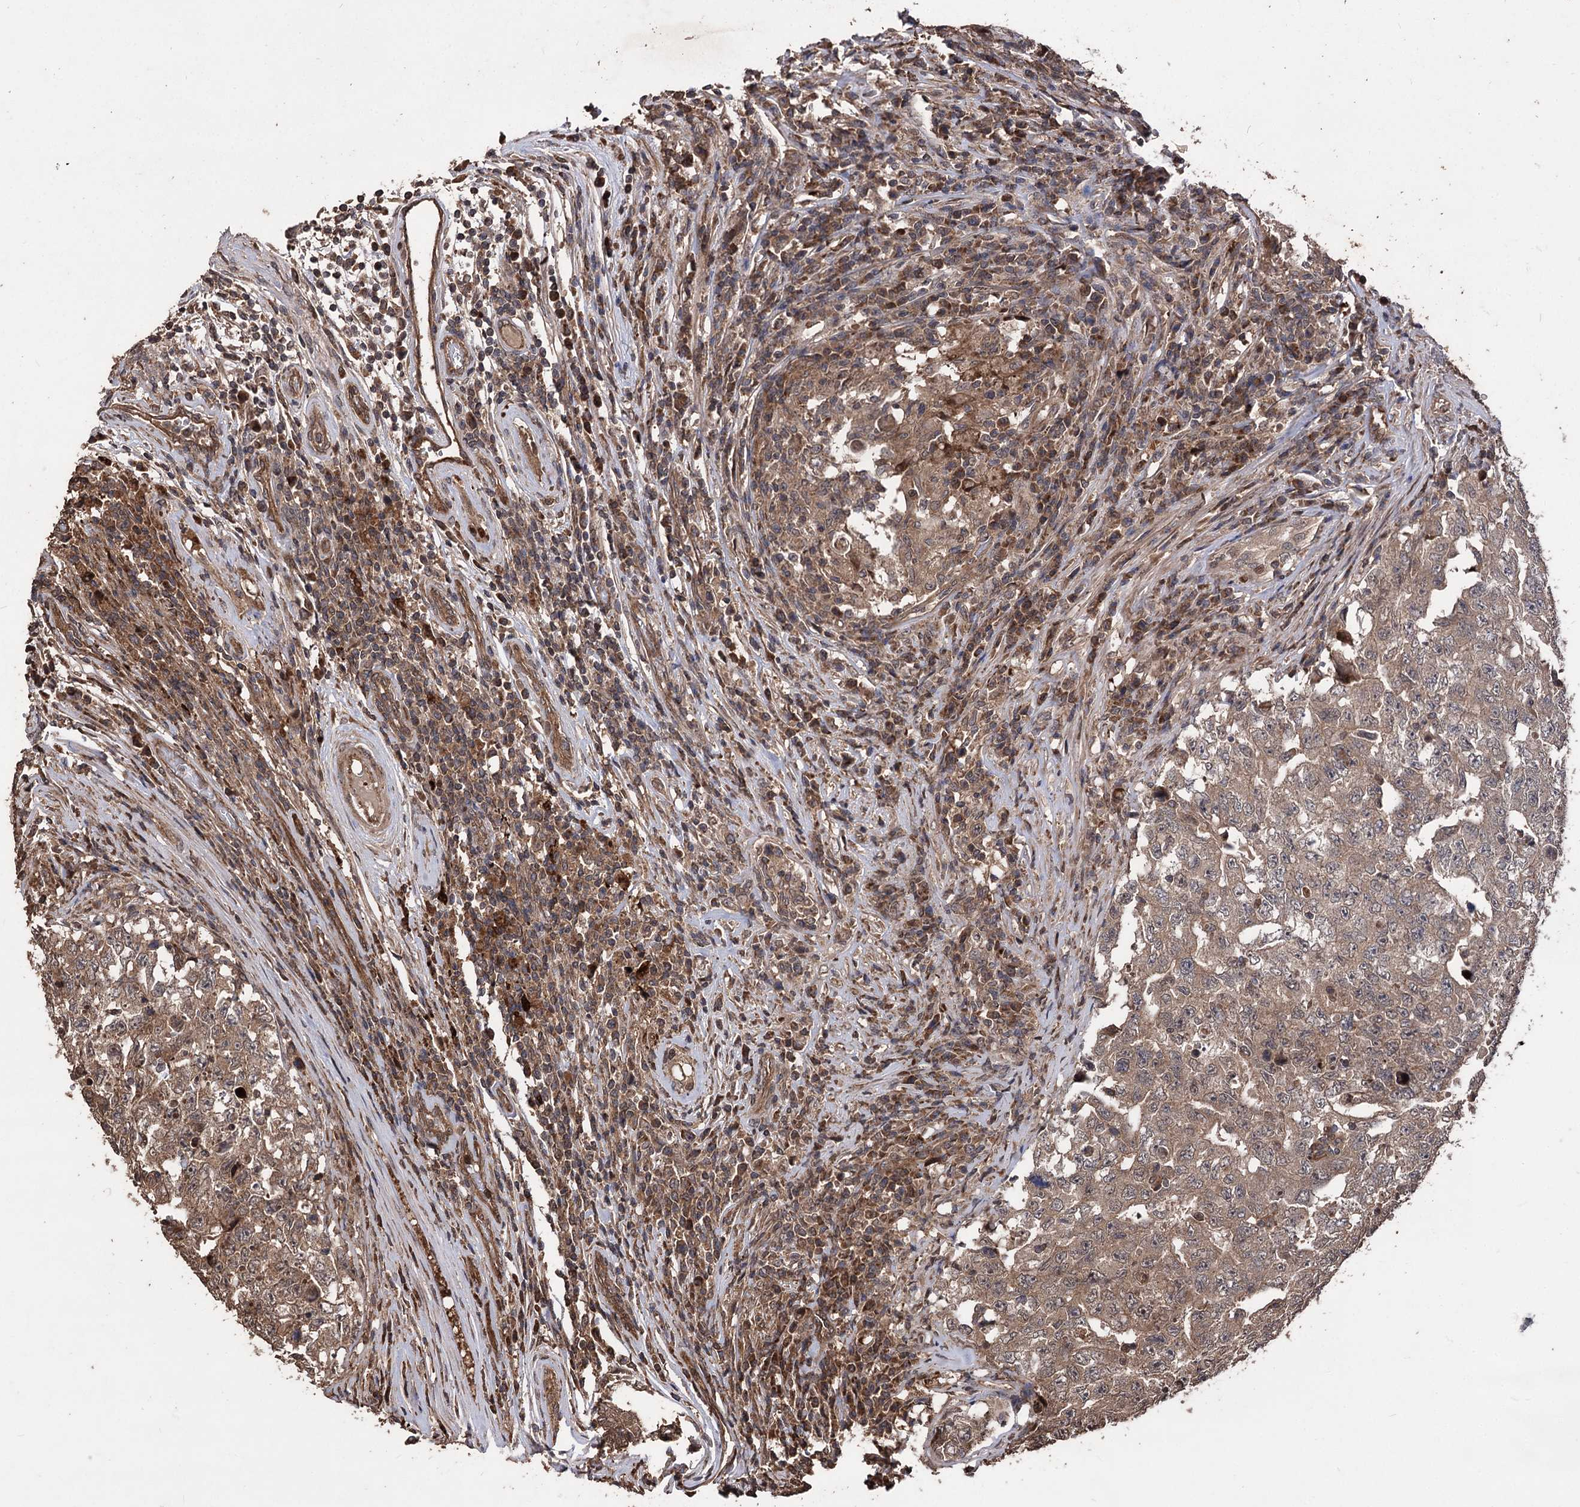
{"staining": {"intensity": "moderate", "quantity": ">75%", "location": "cytoplasmic/membranous"}, "tissue": "testis cancer", "cell_type": "Tumor cells", "image_type": "cancer", "snomed": [{"axis": "morphology", "description": "Carcinoma, Embryonal, NOS"}, {"axis": "topography", "description": "Testis"}], "caption": "Protein staining shows moderate cytoplasmic/membranous expression in about >75% of tumor cells in embryonal carcinoma (testis).", "gene": "RASSF3", "patient": {"sex": "male", "age": 26}}